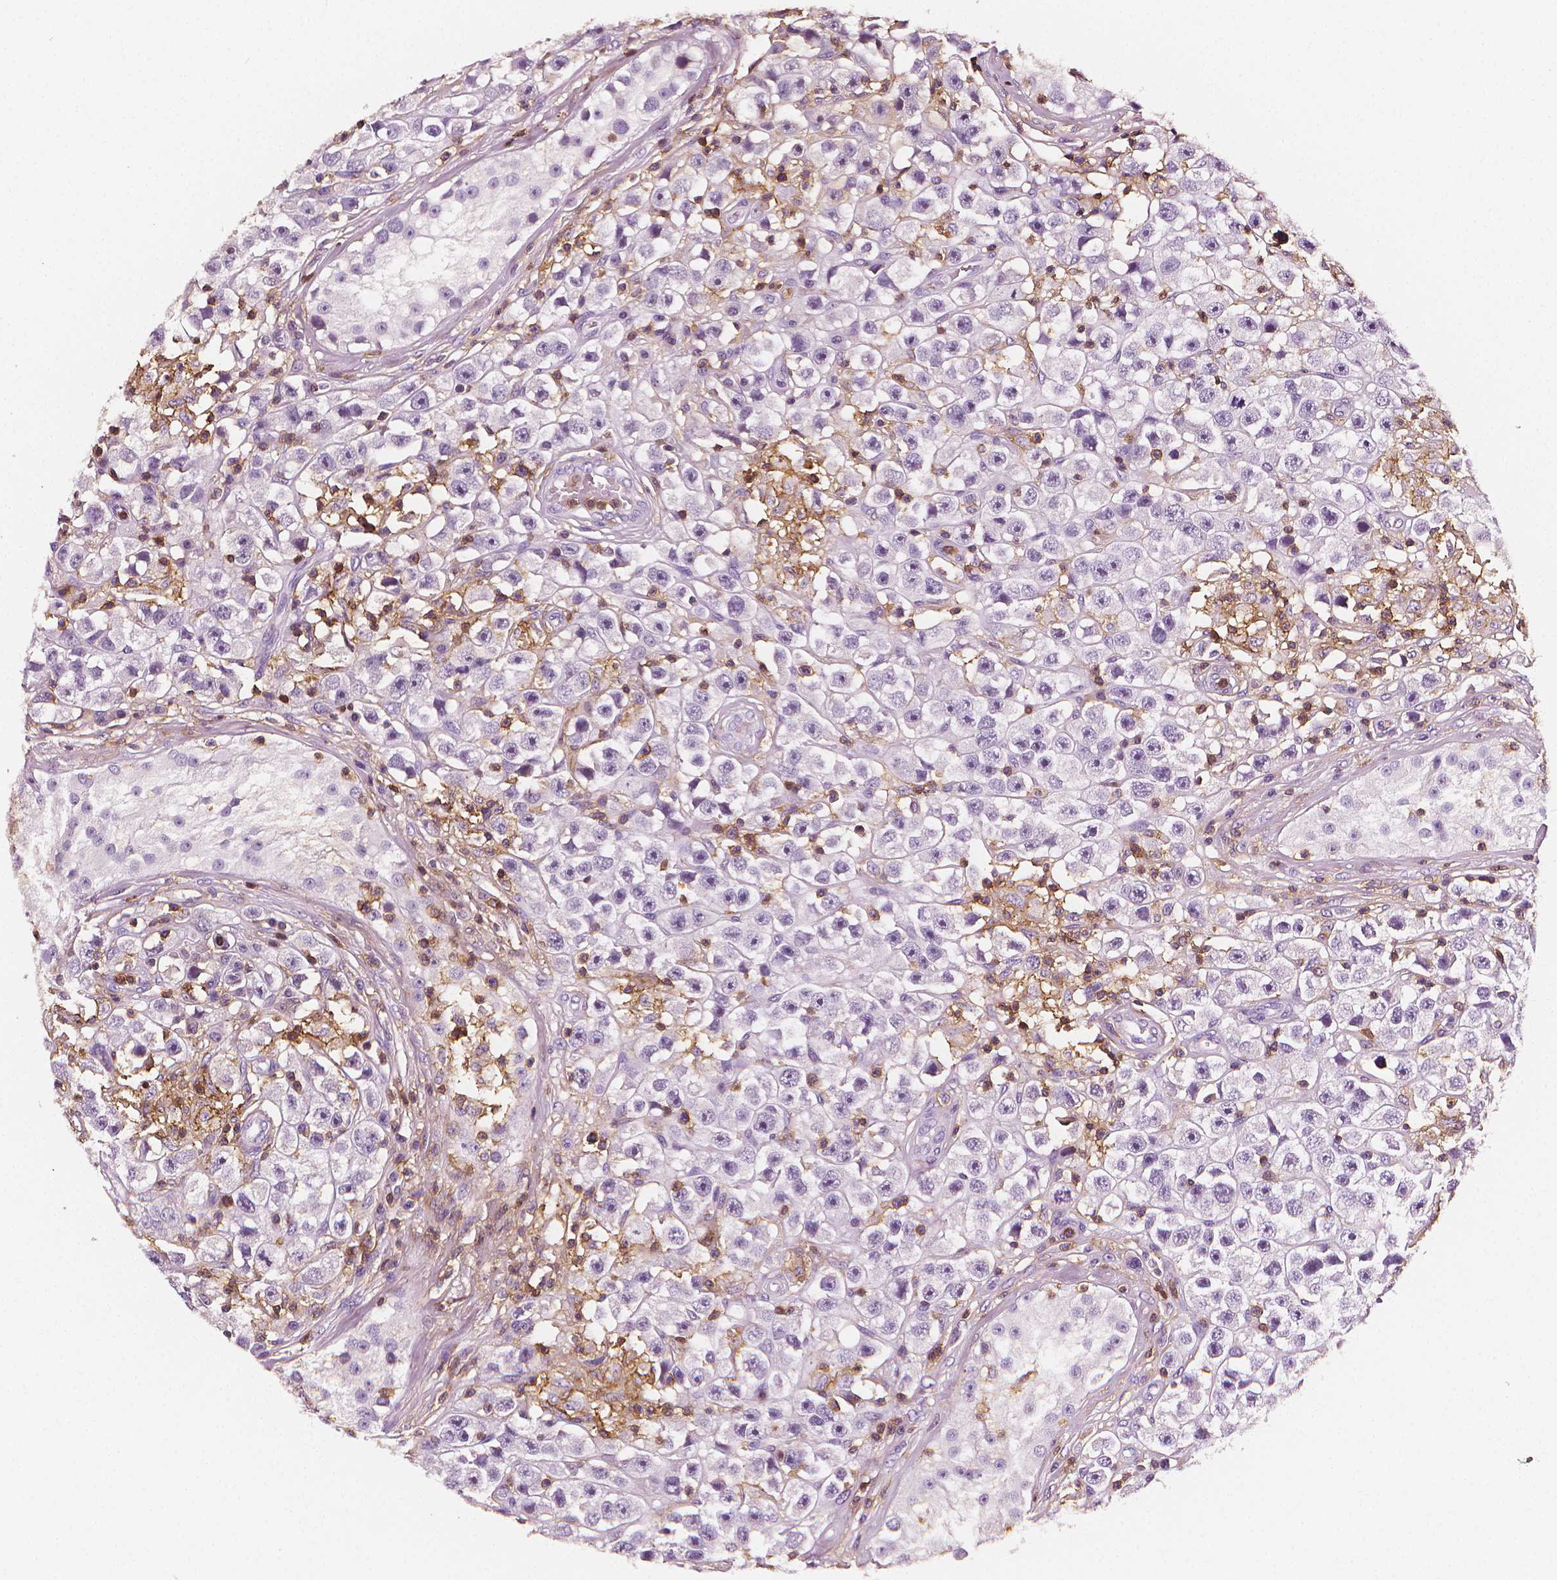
{"staining": {"intensity": "negative", "quantity": "none", "location": "none"}, "tissue": "testis cancer", "cell_type": "Tumor cells", "image_type": "cancer", "snomed": [{"axis": "morphology", "description": "Seminoma, NOS"}, {"axis": "topography", "description": "Testis"}], "caption": "Tumor cells show no significant protein positivity in testis seminoma.", "gene": "PTPRC", "patient": {"sex": "male", "age": 45}}